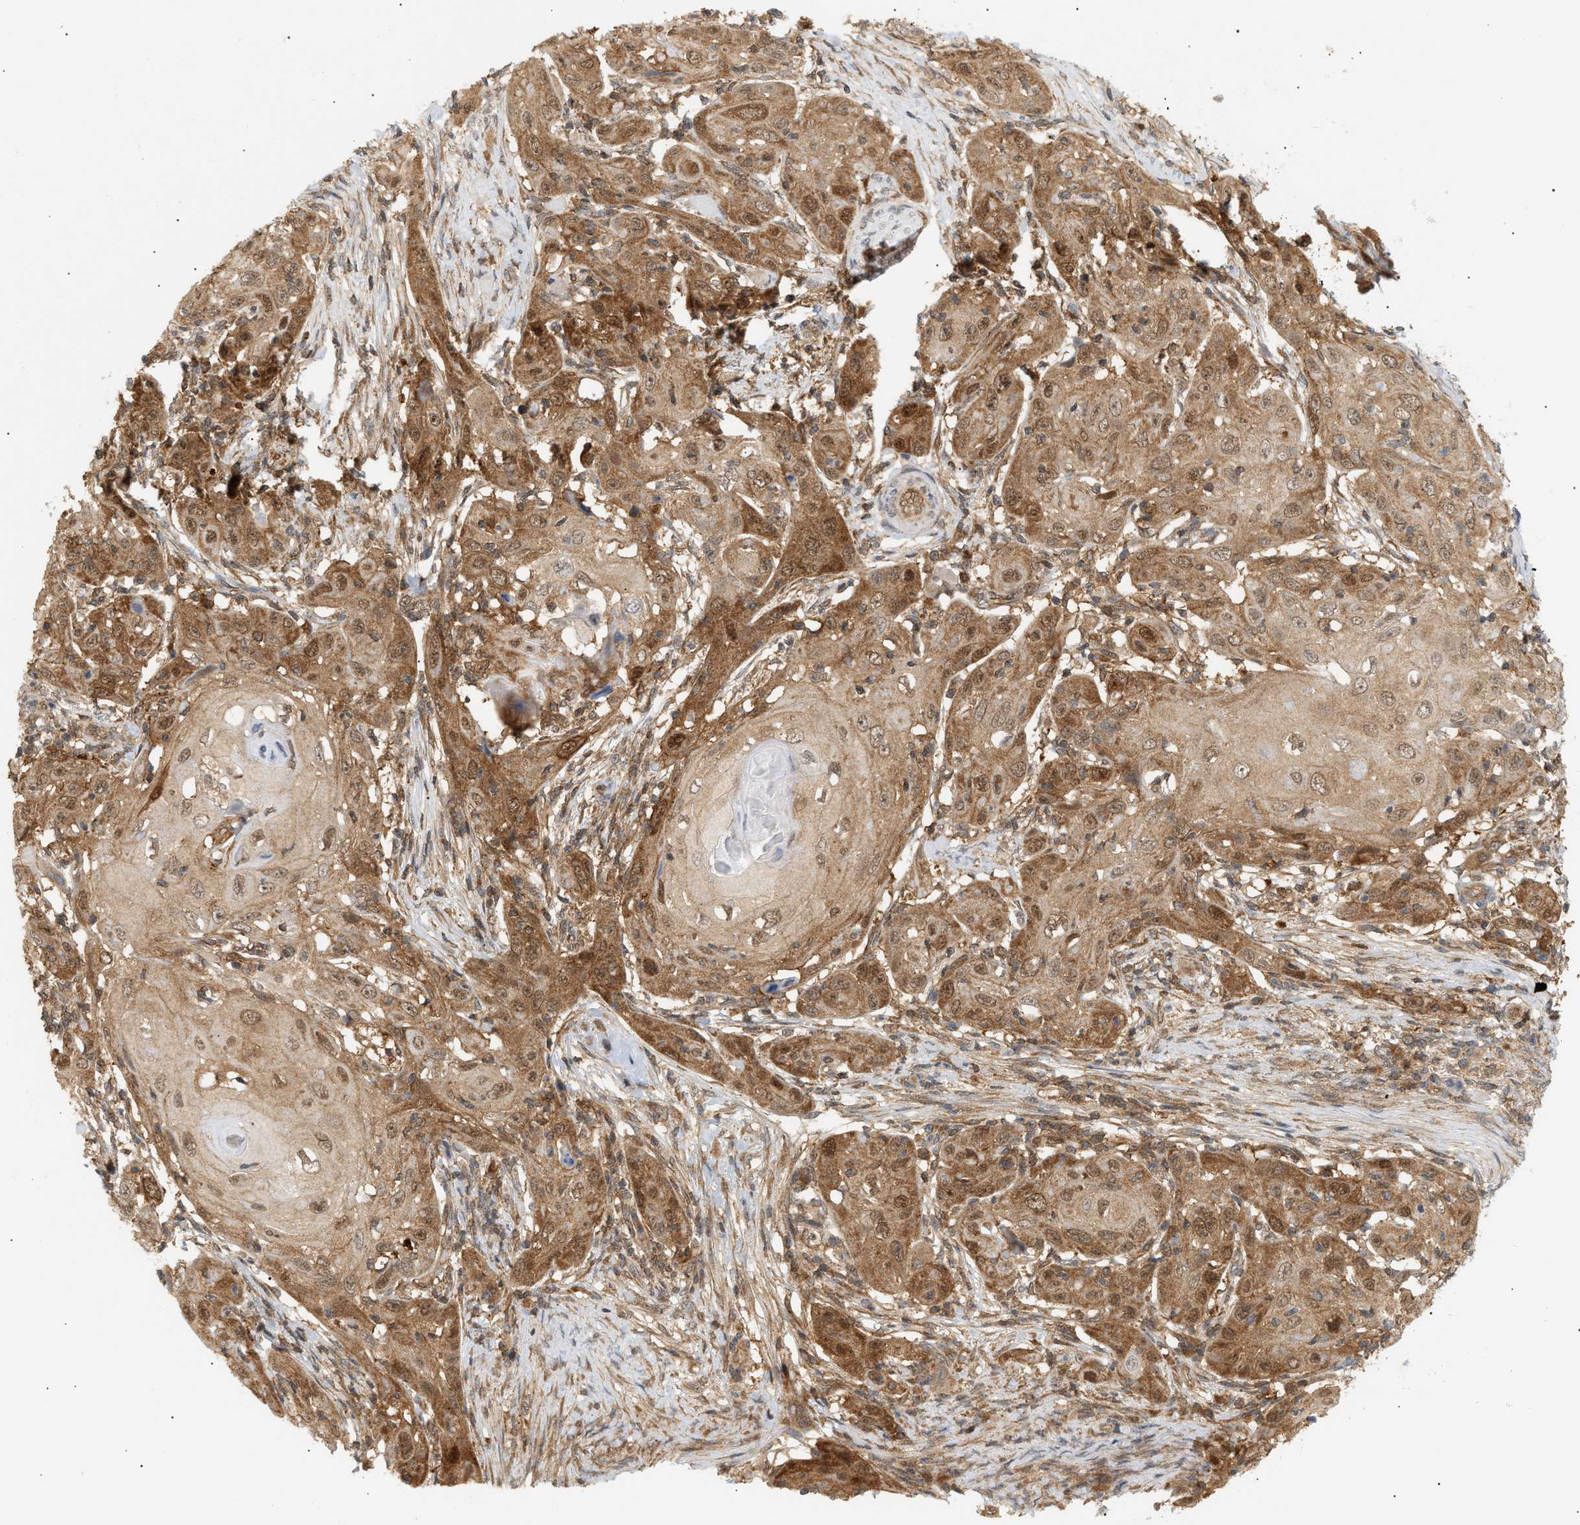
{"staining": {"intensity": "strong", "quantity": ">75%", "location": "cytoplasmic/membranous"}, "tissue": "skin cancer", "cell_type": "Tumor cells", "image_type": "cancer", "snomed": [{"axis": "morphology", "description": "Squamous cell carcinoma, NOS"}, {"axis": "topography", "description": "Skin"}], "caption": "Tumor cells exhibit high levels of strong cytoplasmic/membranous positivity in approximately >75% of cells in human squamous cell carcinoma (skin).", "gene": "SHC1", "patient": {"sex": "female", "age": 88}}